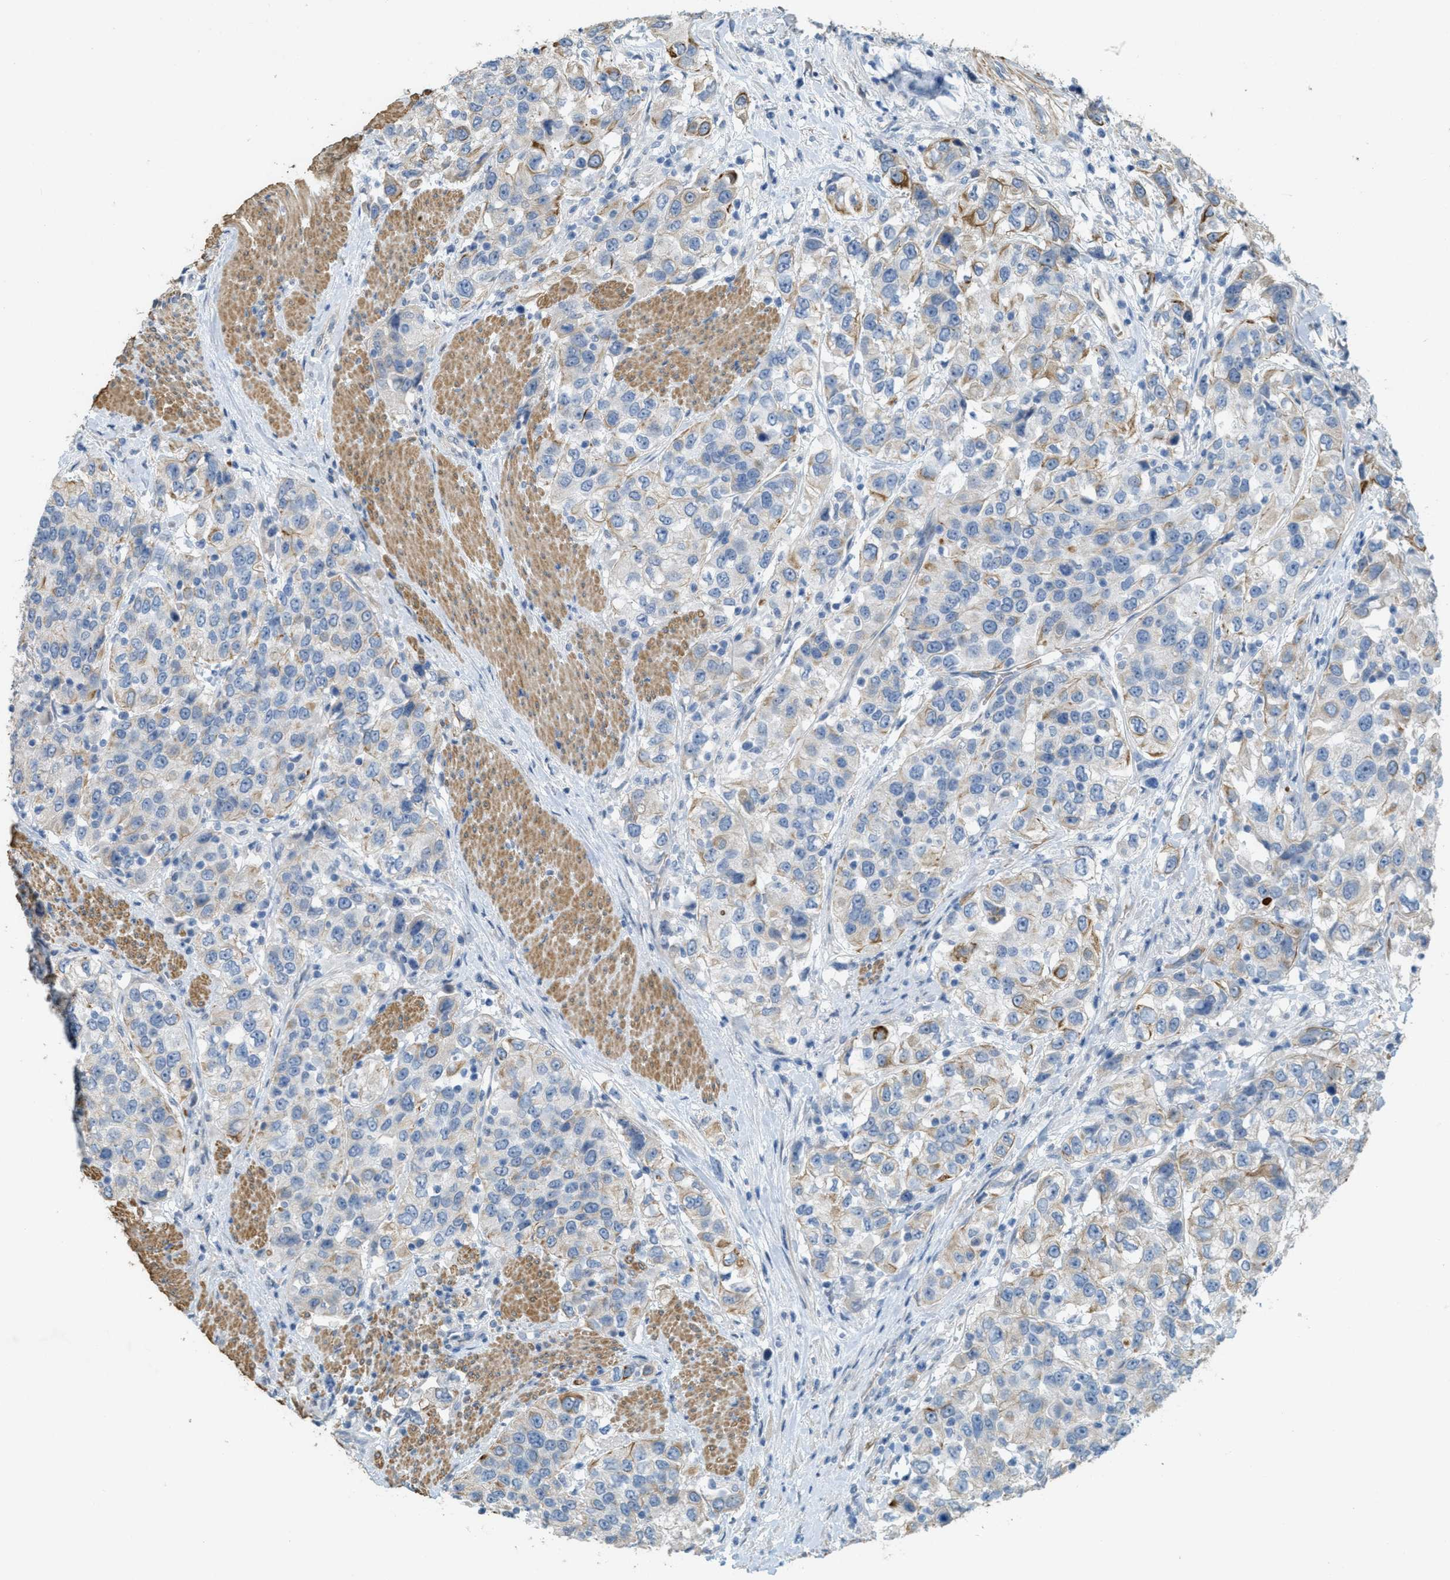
{"staining": {"intensity": "moderate", "quantity": "<25%", "location": "cytoplasmic/membranous"}, "tissue": "urothelial cancer", "cell_type": "Tumor cells", "image_type": "cancer", "snomed": [{"axis": "morphology", "description": "Urothelial carcinoma, High grade"}, {"axis": "topography", "description": "Urinary bladder"}], "caption": "Immunohistochemical staining of urothelial carcinoma (high-grade) exhibits low levels of moderate cytoplasmic/membranous protein positivity in about <25% of tumor cells.", "gene": "MRS2", "patient": {"sex": "female", "age": 80}}